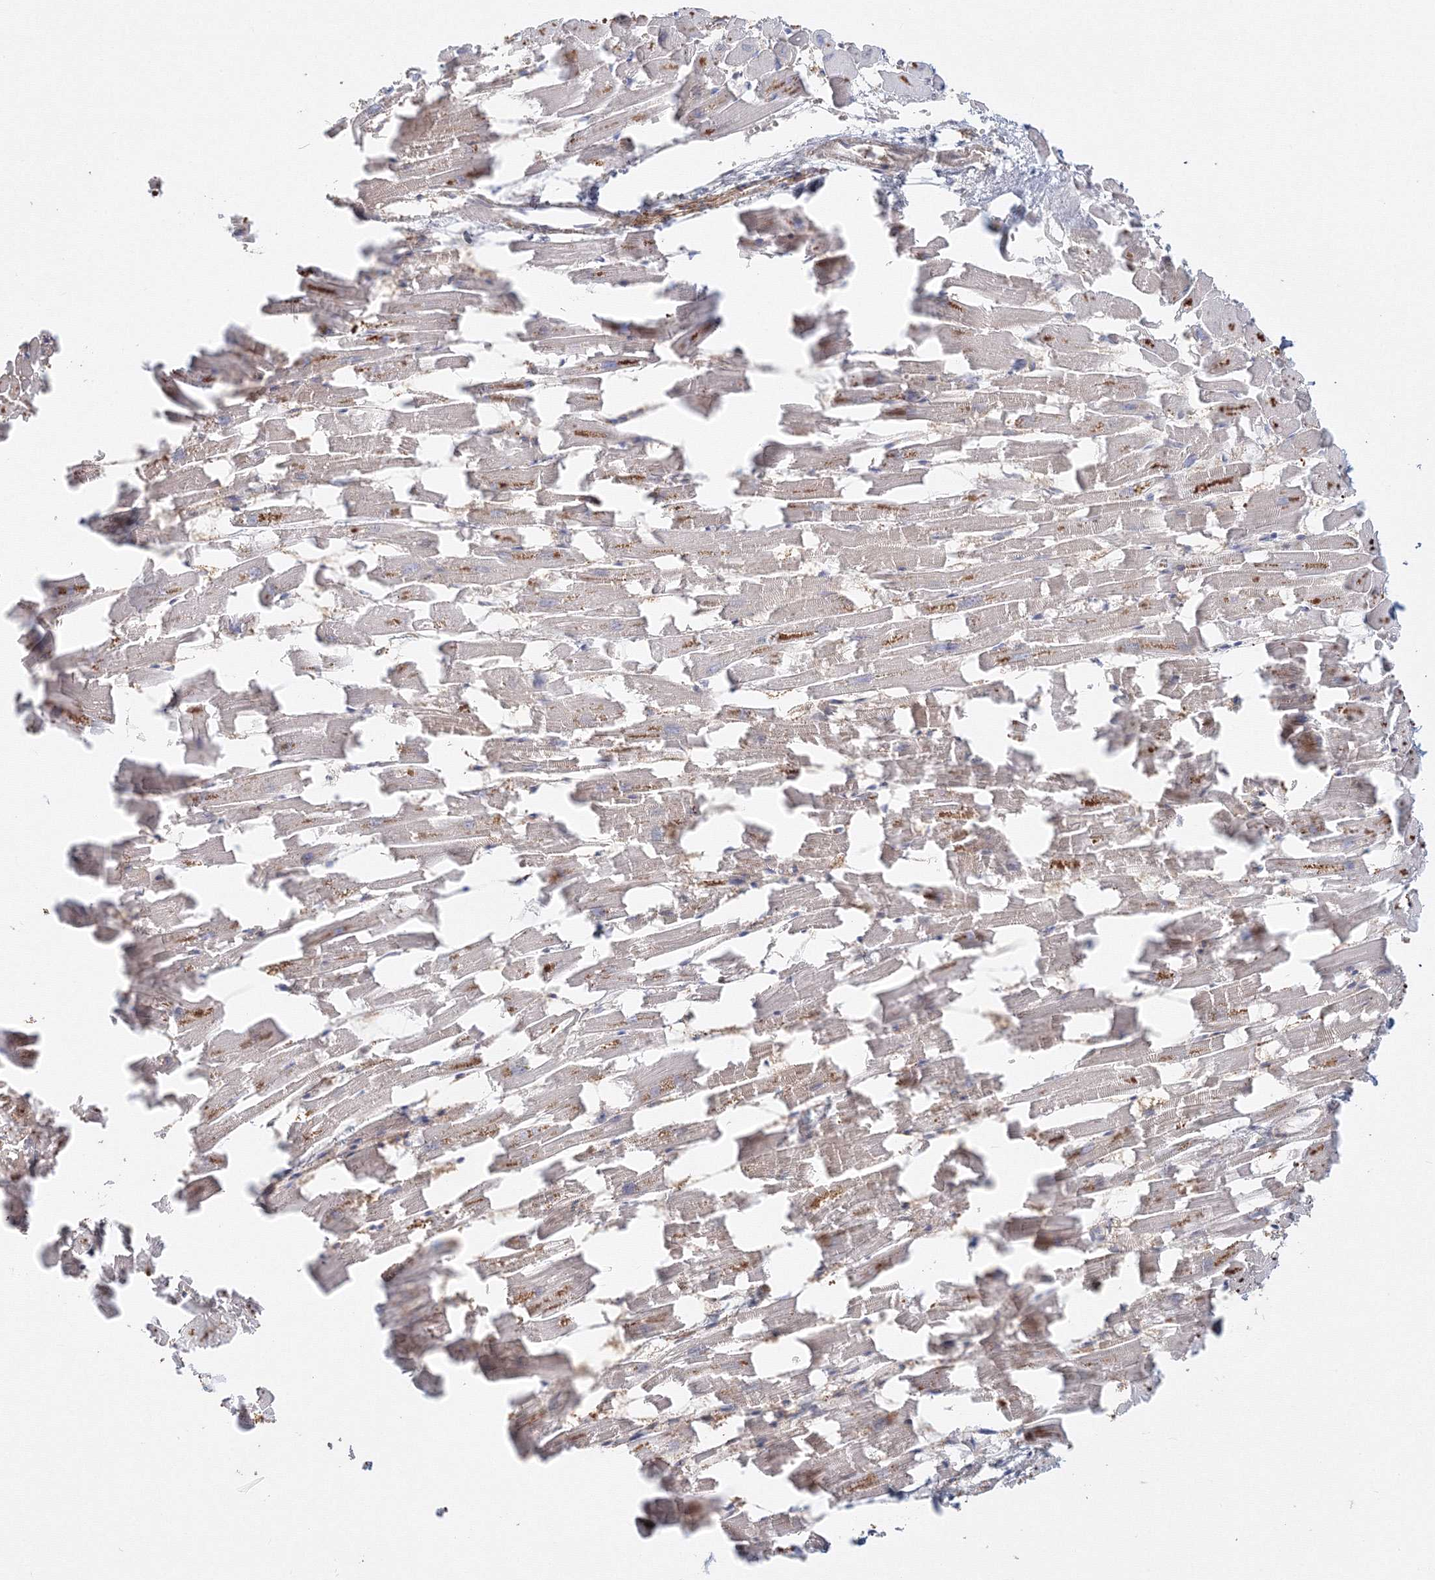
{"staining": {"intensity": "moderate", "quantity": "25%-75%", "location": "cytoplasmic/membranous"}, "tissue": "heart muscle", "cell_type": "Cardiomyocytes", "image_type": "normal", "snomed": [{"axis": "morphology", "description": "Normal tissue, NOS"}, {"axis": "topography", "description": "Heart"}], "caption": "Immunohistochemistry histopathology image of normal heart muscle: heart muscle stained using IHC demonstrates medium levels of moderate protein expression localized specifically in the cytoplasmic/membranous of cardiomyocytes, appearing as a cytoplasmic/membranous brown color.", "gene": "ARHGAP21", "patient": {"sex": "female", "age": 64}}